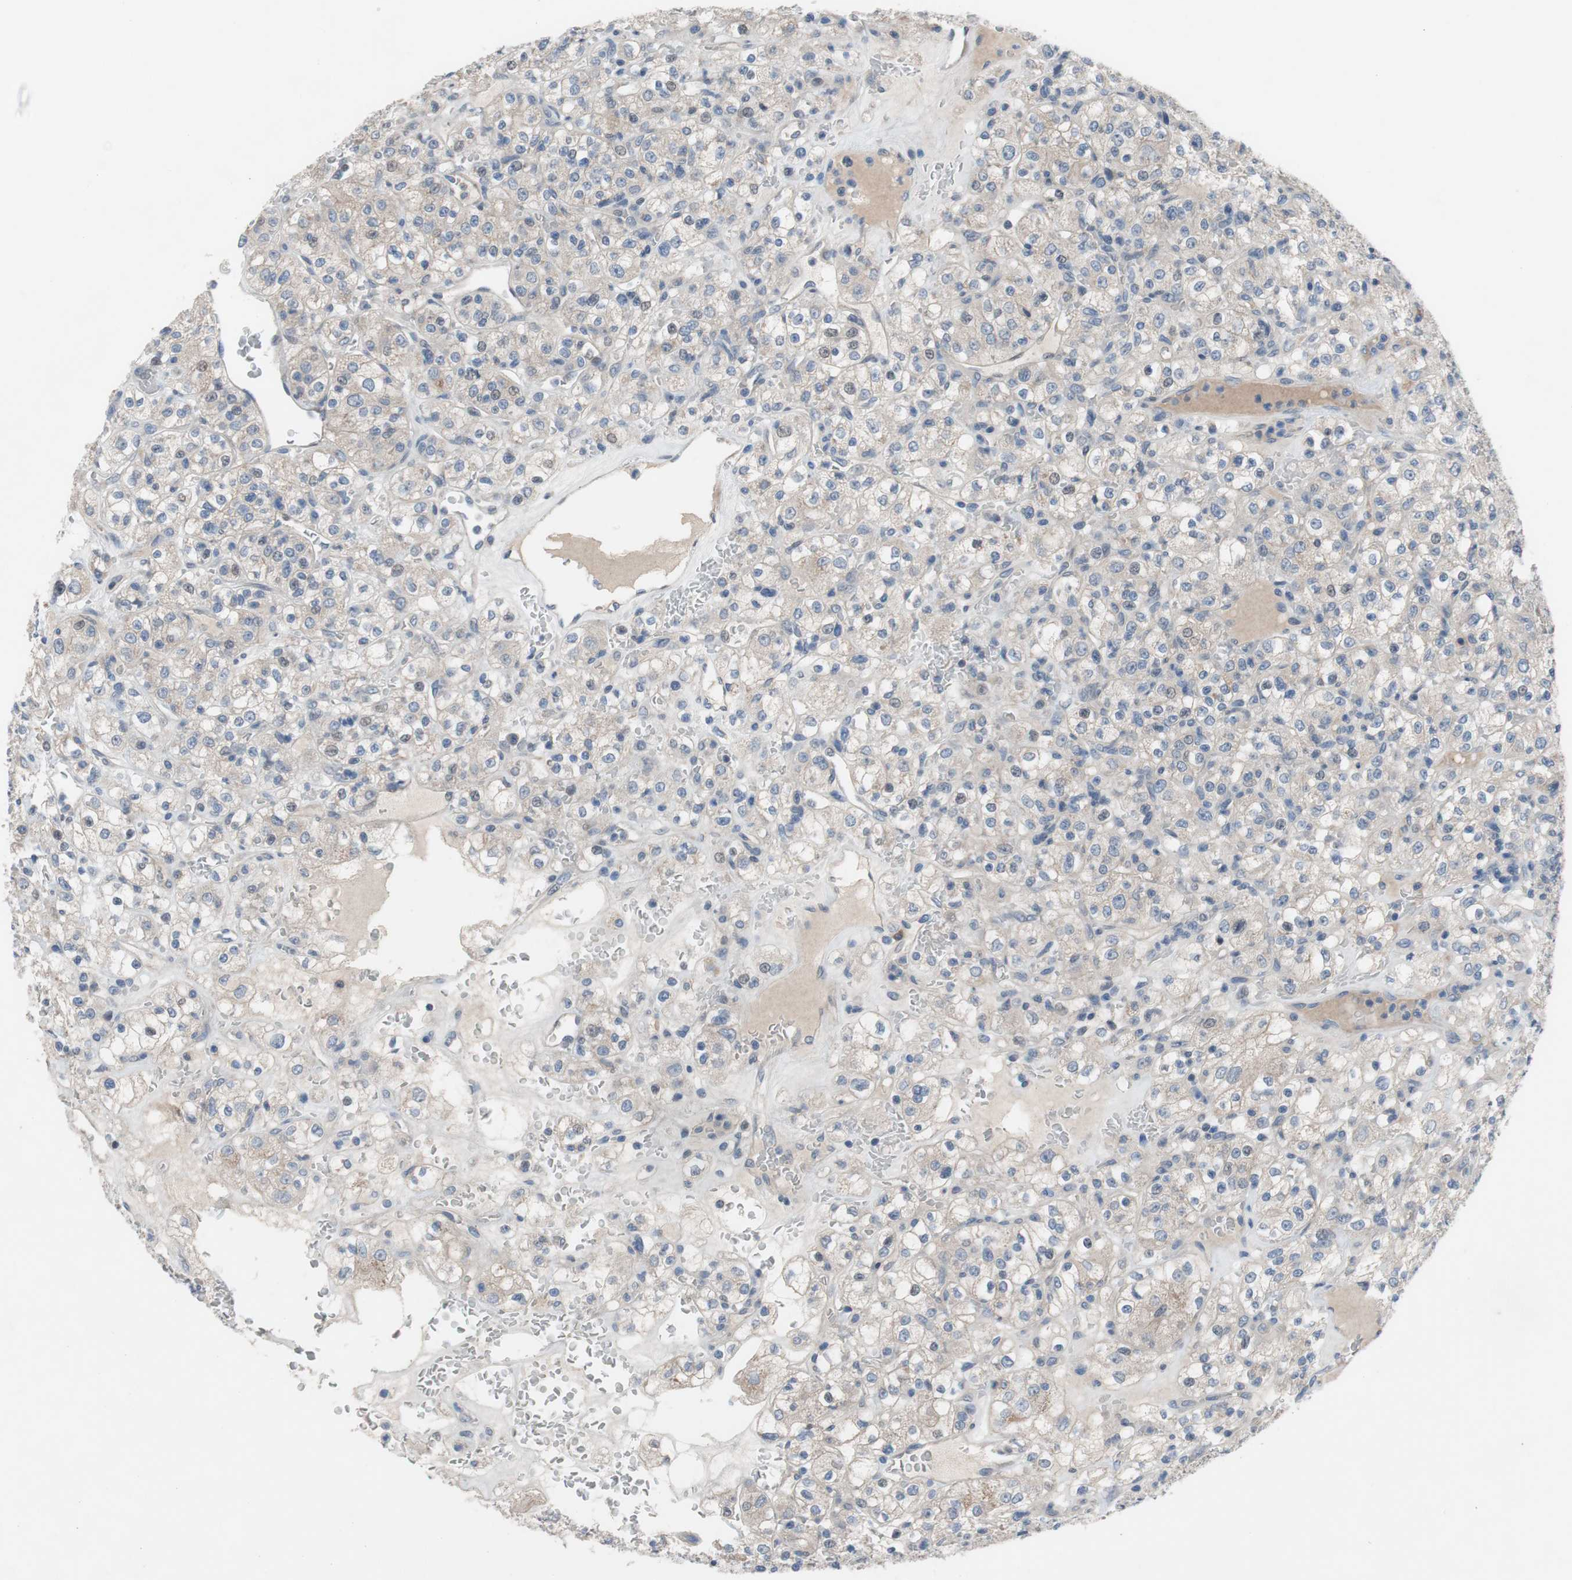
{"staining": {"intensity": "negative", "quantity": "none", "location": "none"}, "tissue": "renal cancer", "cell_type": "Tumor cells", "image_type": "cancer", "snomed": [{"axis": "morphology", "description": "Normal tissue, NOS"}, {"axis": "morphology", "description": "Adenocarcinoma, NOS"}, {"axis": "topography", "description": "Kidney"}], "caption": "DAB immunohistochemical staining of human renal cancer (adenocarcinoma) shows no significant staining in tumor cells.", "gene": "TACR3", "patient": {"sex": "female", "age": 72}}